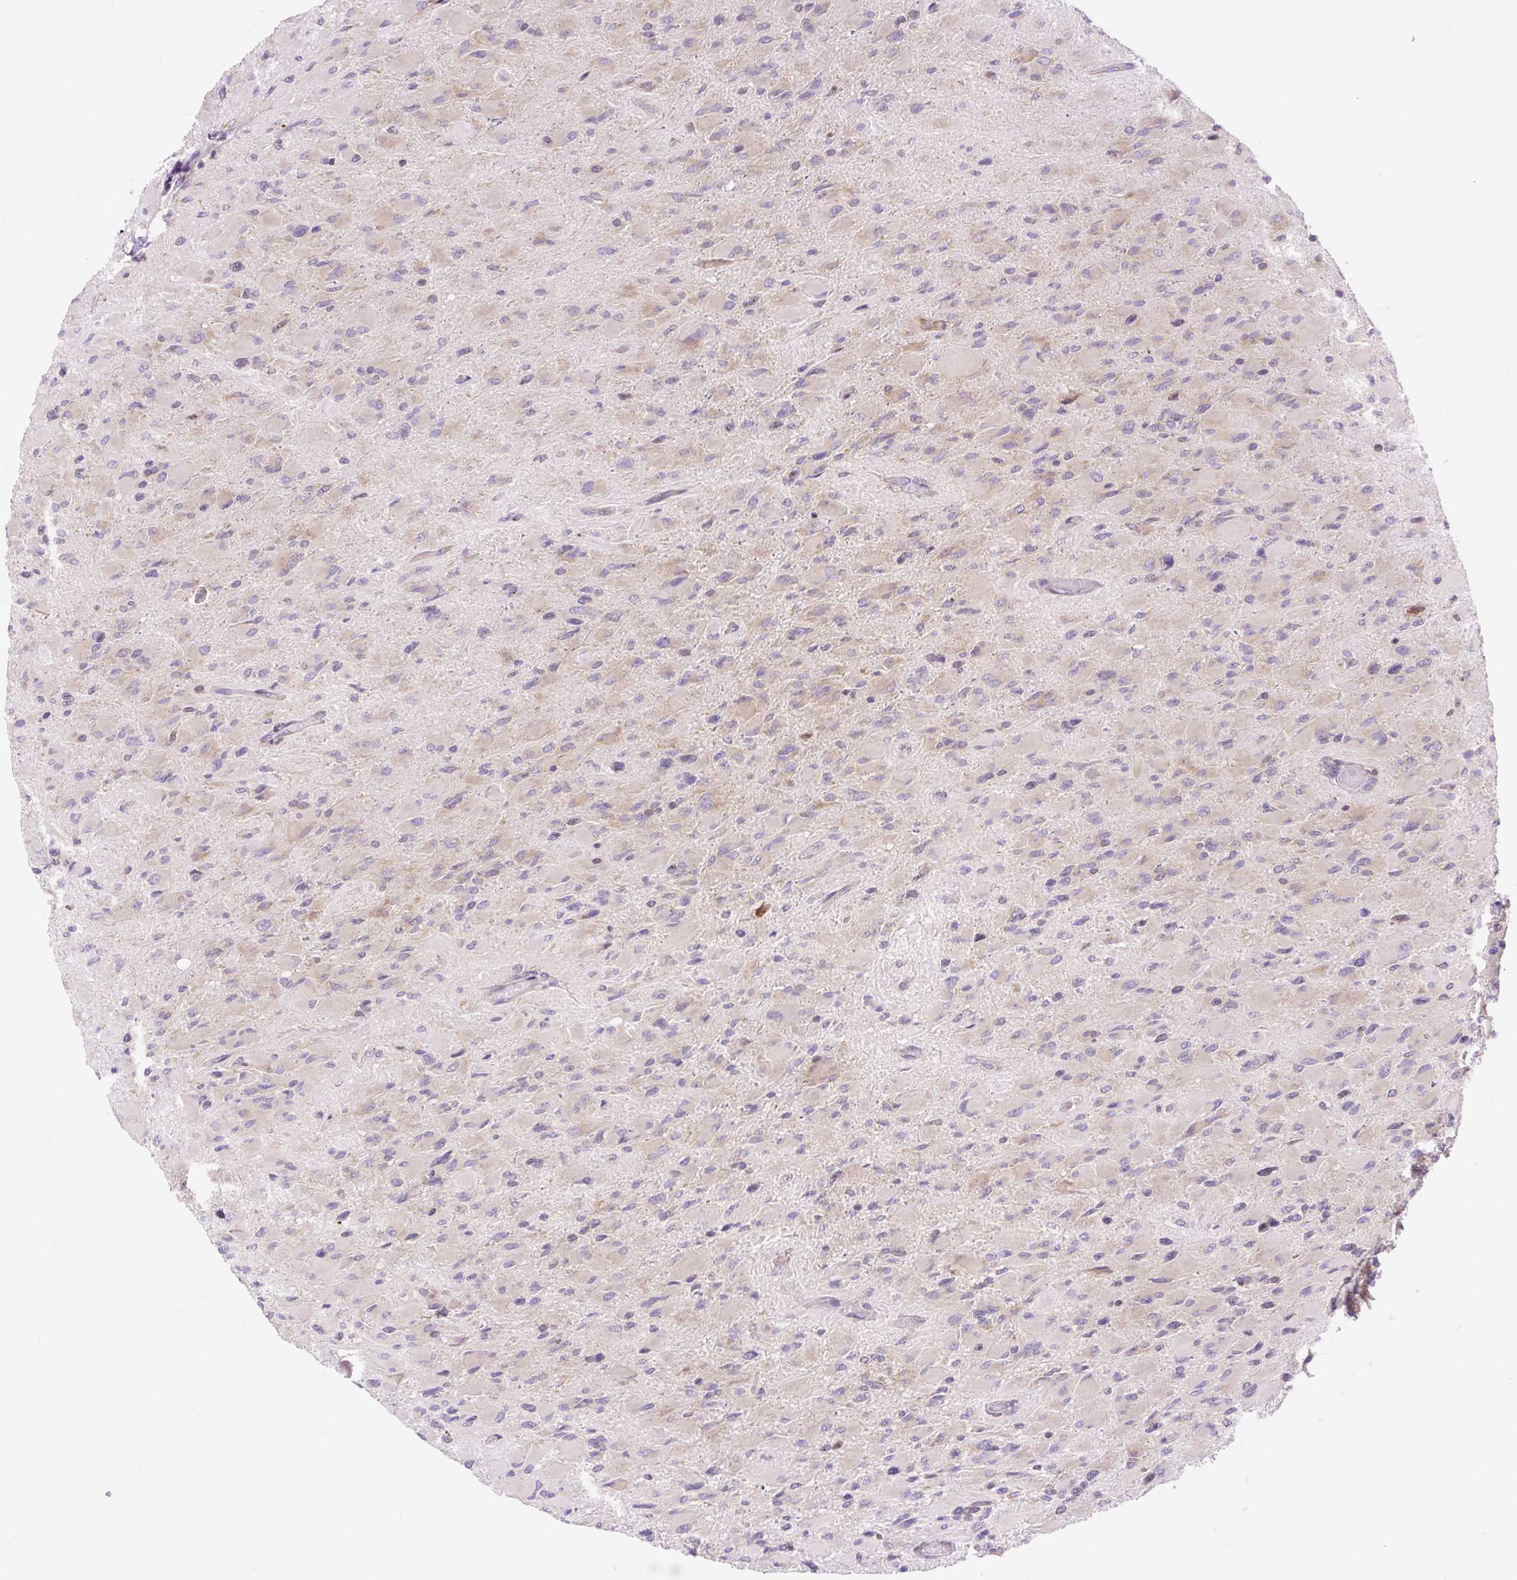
{"staining": {"intensity": "weak", "quantity": "25%-75%", "location": "cytoplasmic/membranous"}, "tissue": "glioma", "cell_type": "Tumor cells", "image_type": "cancer", "snomed": [{"axis": "morphology", "description": "Glioma, malignant, High grade"}, {"axis": "topography", "description": "Cerebral cortex"}], "caption": "Human glioma stained with a brown dye exhibits weak cytoplasmic/membranous positive positivity in about 25%-75% of tumor cells.", "gene": "GPR45", "patient": {"sex": "female", "age": 36}}